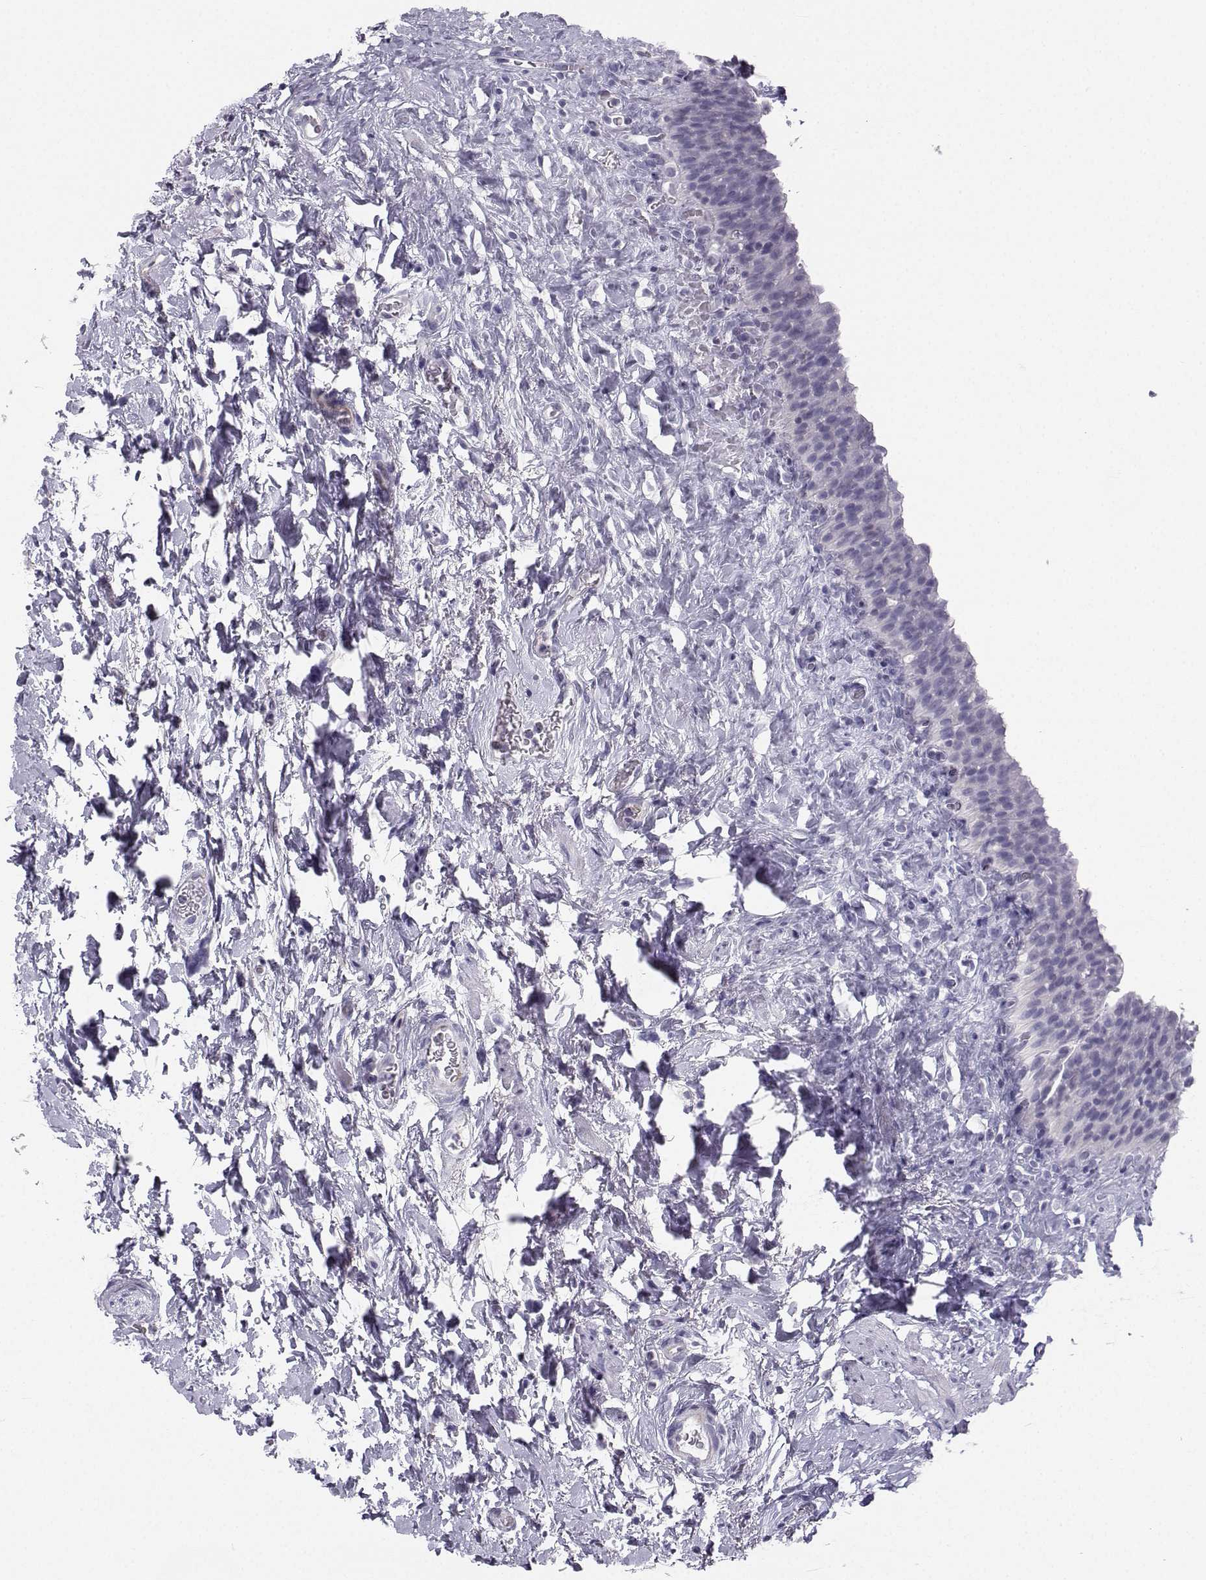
{"staining": {"intensity": "negative", "quantity": "none", "location": "none"}, "tissue": "urinary bladder", "cell_type": "Urothelial cells", "image_type": "normal", "snomed": [{"axis": "morphology", "description": "Normal tissue, NOS"}, {"axis": "topography", "description": "Urinary bladder"}], "caption": "High power microscopy image of an immunohistochemistry (IHC) histopathology image of unremarkable urinary bladder, revealing no significant positivity in urothelial cells.", "gene": "SYCE1", "patient": {"sex": "male", "age": 76}}